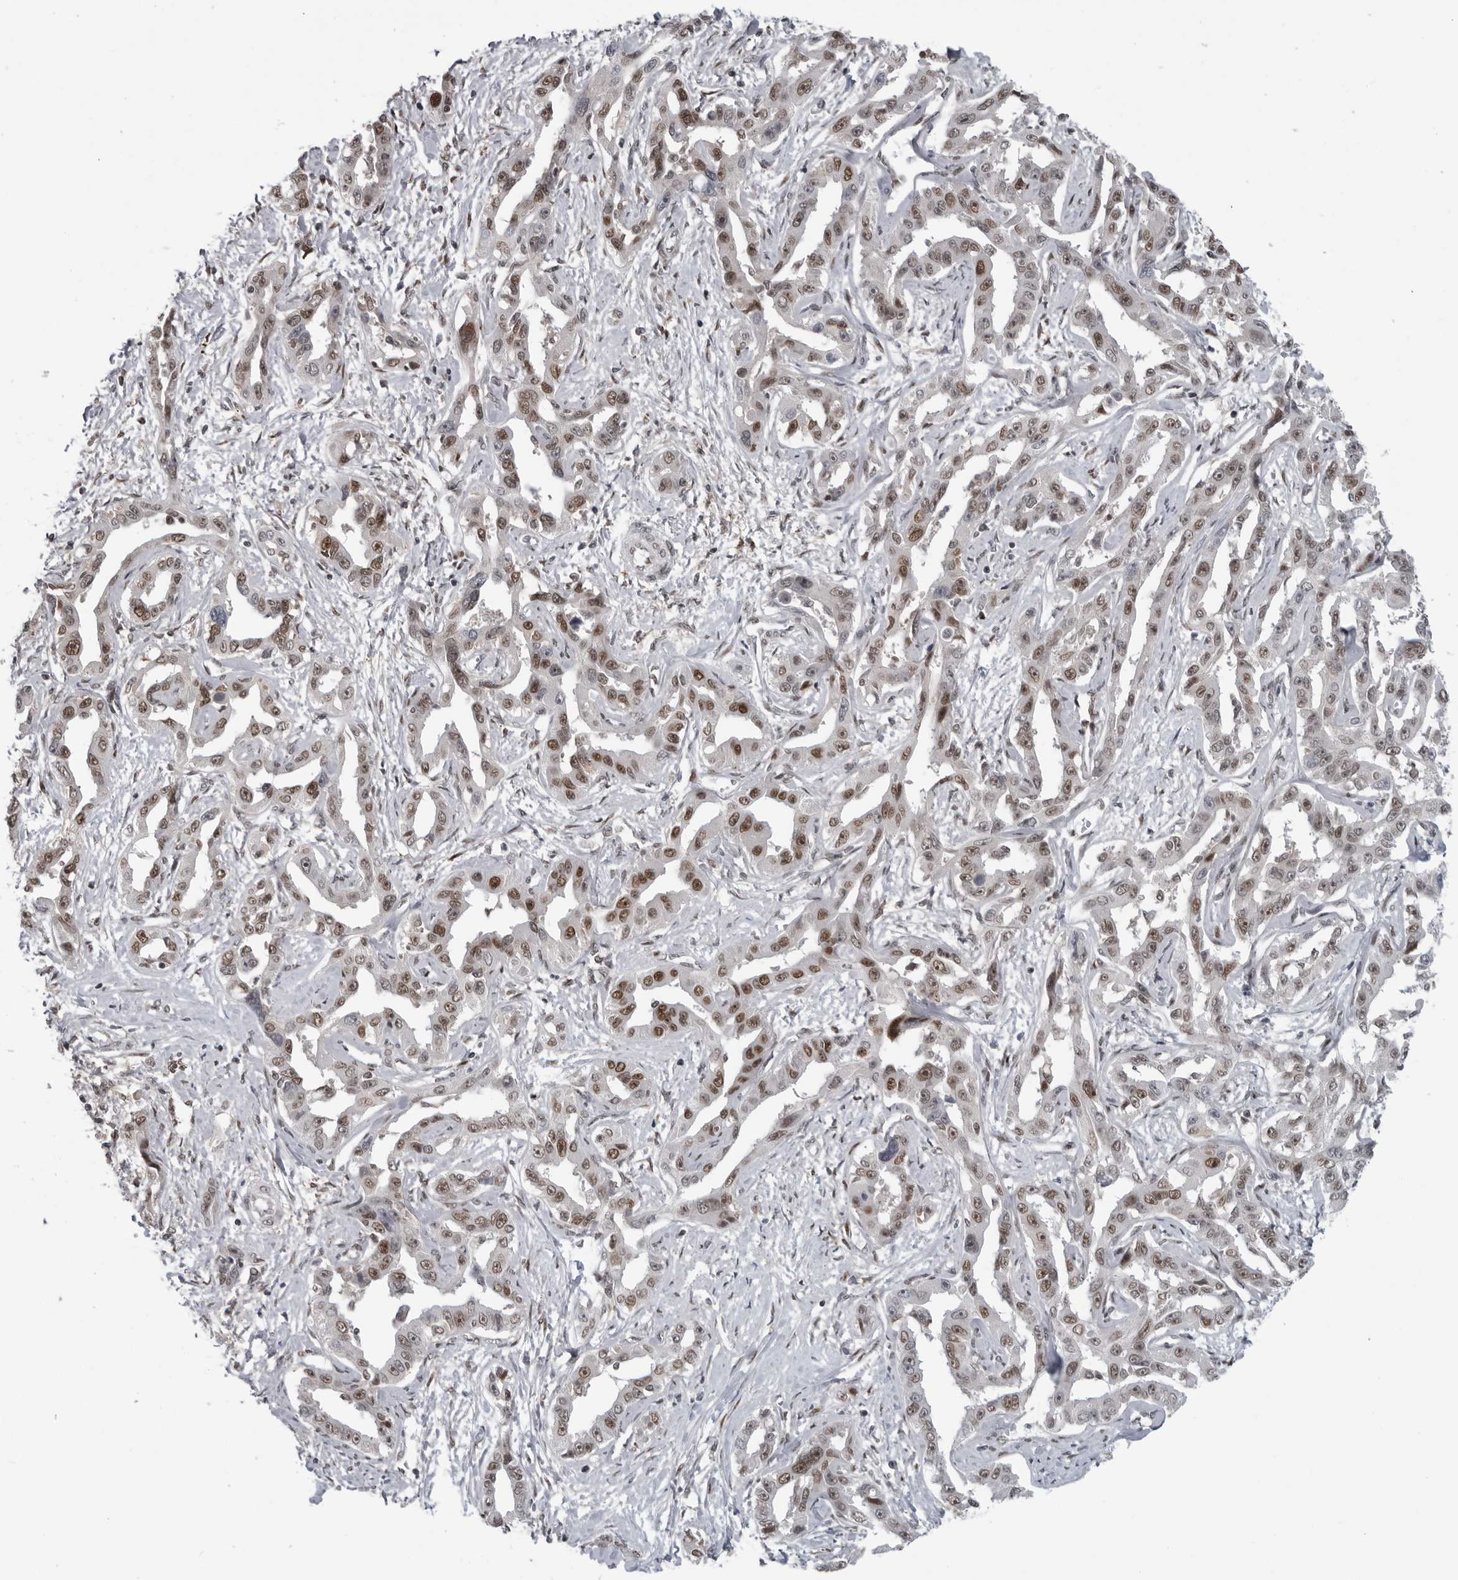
{"staining": {"intensity": "moderate", "quantity": ">75%", "location": "nuclear"}, "tissue": "liver cancer", "cell_type": "Tumor cells", "image_type": "cancer", "snomed": [{"axis": "morphology", "description": "Cholangiocarcinoma"}, {"axis": "topography", "description": "Liver"}], "caption": "Liver cholangiocarcinoma was stained to show a protein in brown. There is medium levels of moderate nuclear staining in about >75% of tumor cells. Nuclei are stained in blue.", "gene": "C8orf58", "patient": {"sex": "male", "age": 59}}